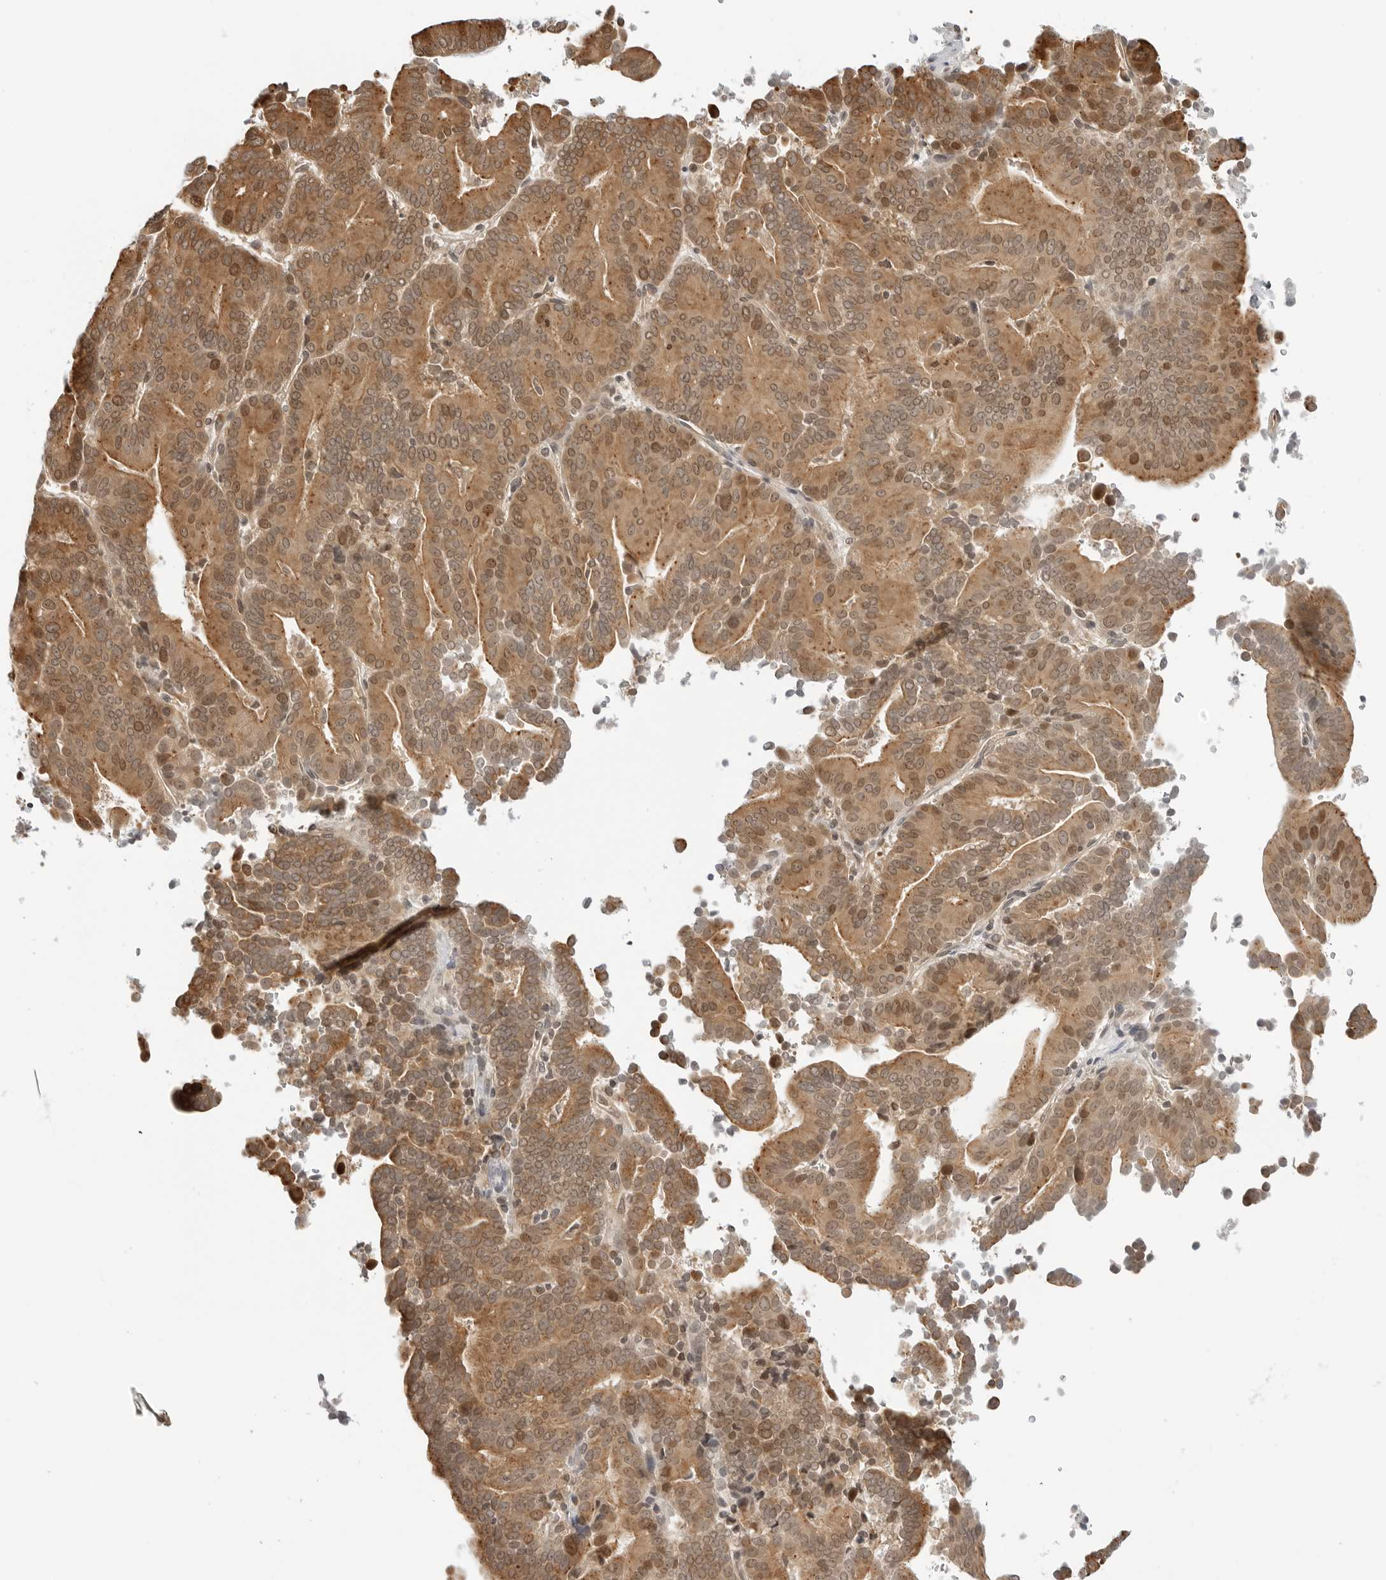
{"staining": {"intensity": "moderate", "quantity": ">75%", "location": "cytoplasmic/membranous,nuclear"}, "tissue": "liver cancer", "cell_type": "Tumor cells", "image_type": "cancer", "snomed": [{"axis": "morphology", "description": "Cholangiocarcinoma"}, {"axis": "topography", "description": "Liver"}], "caption": "Liver cancer (cholangiocarcinoma) tissue reveals moderate cytoplasmic/membranous and nuclear staining in approximately >75% of tumor cells, visualized by immunohistochemistry.", "gene": "TIPRL", "patient": {"sex": "female", "age": 75}}